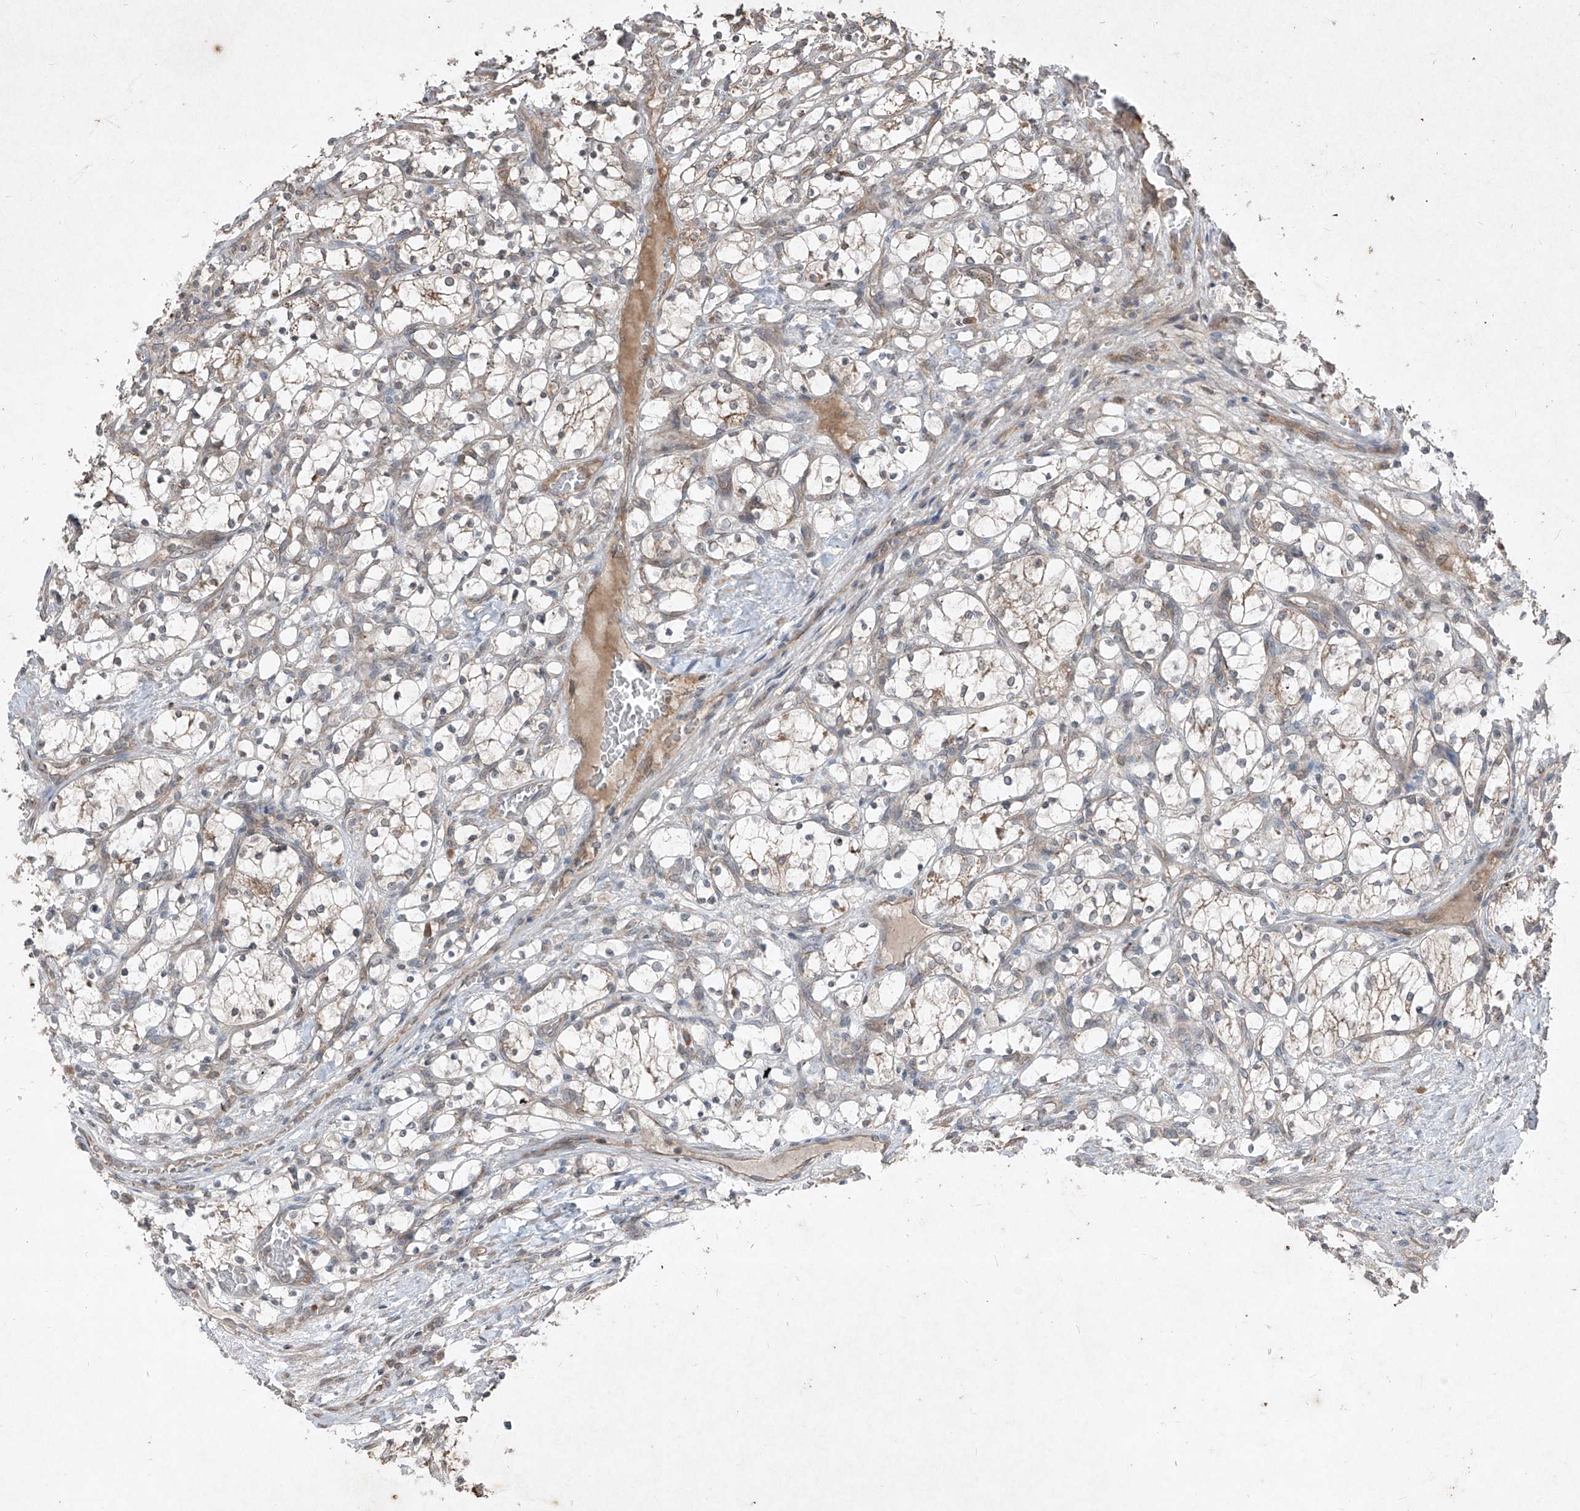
{"staining": {"intensity": "weak", "quantity": "<25%", "location": "cytoplasmic/membranous"}, "tissue": "renal cancer", "cell_type": "Tumor cells", "image_type": "cancer", "snomed": [{"axis": "morphology", "description": "Adenocarcinoma, NOS"}, {"axis": "topography", "description": "Kidney"}], "caption": "The IHC photomicrograph has no significant staining in tumor cells of adenocarcinoma (renal) tissue.", "gene": "ABCD3", "patient": {"sex": "female", "age": 69}}